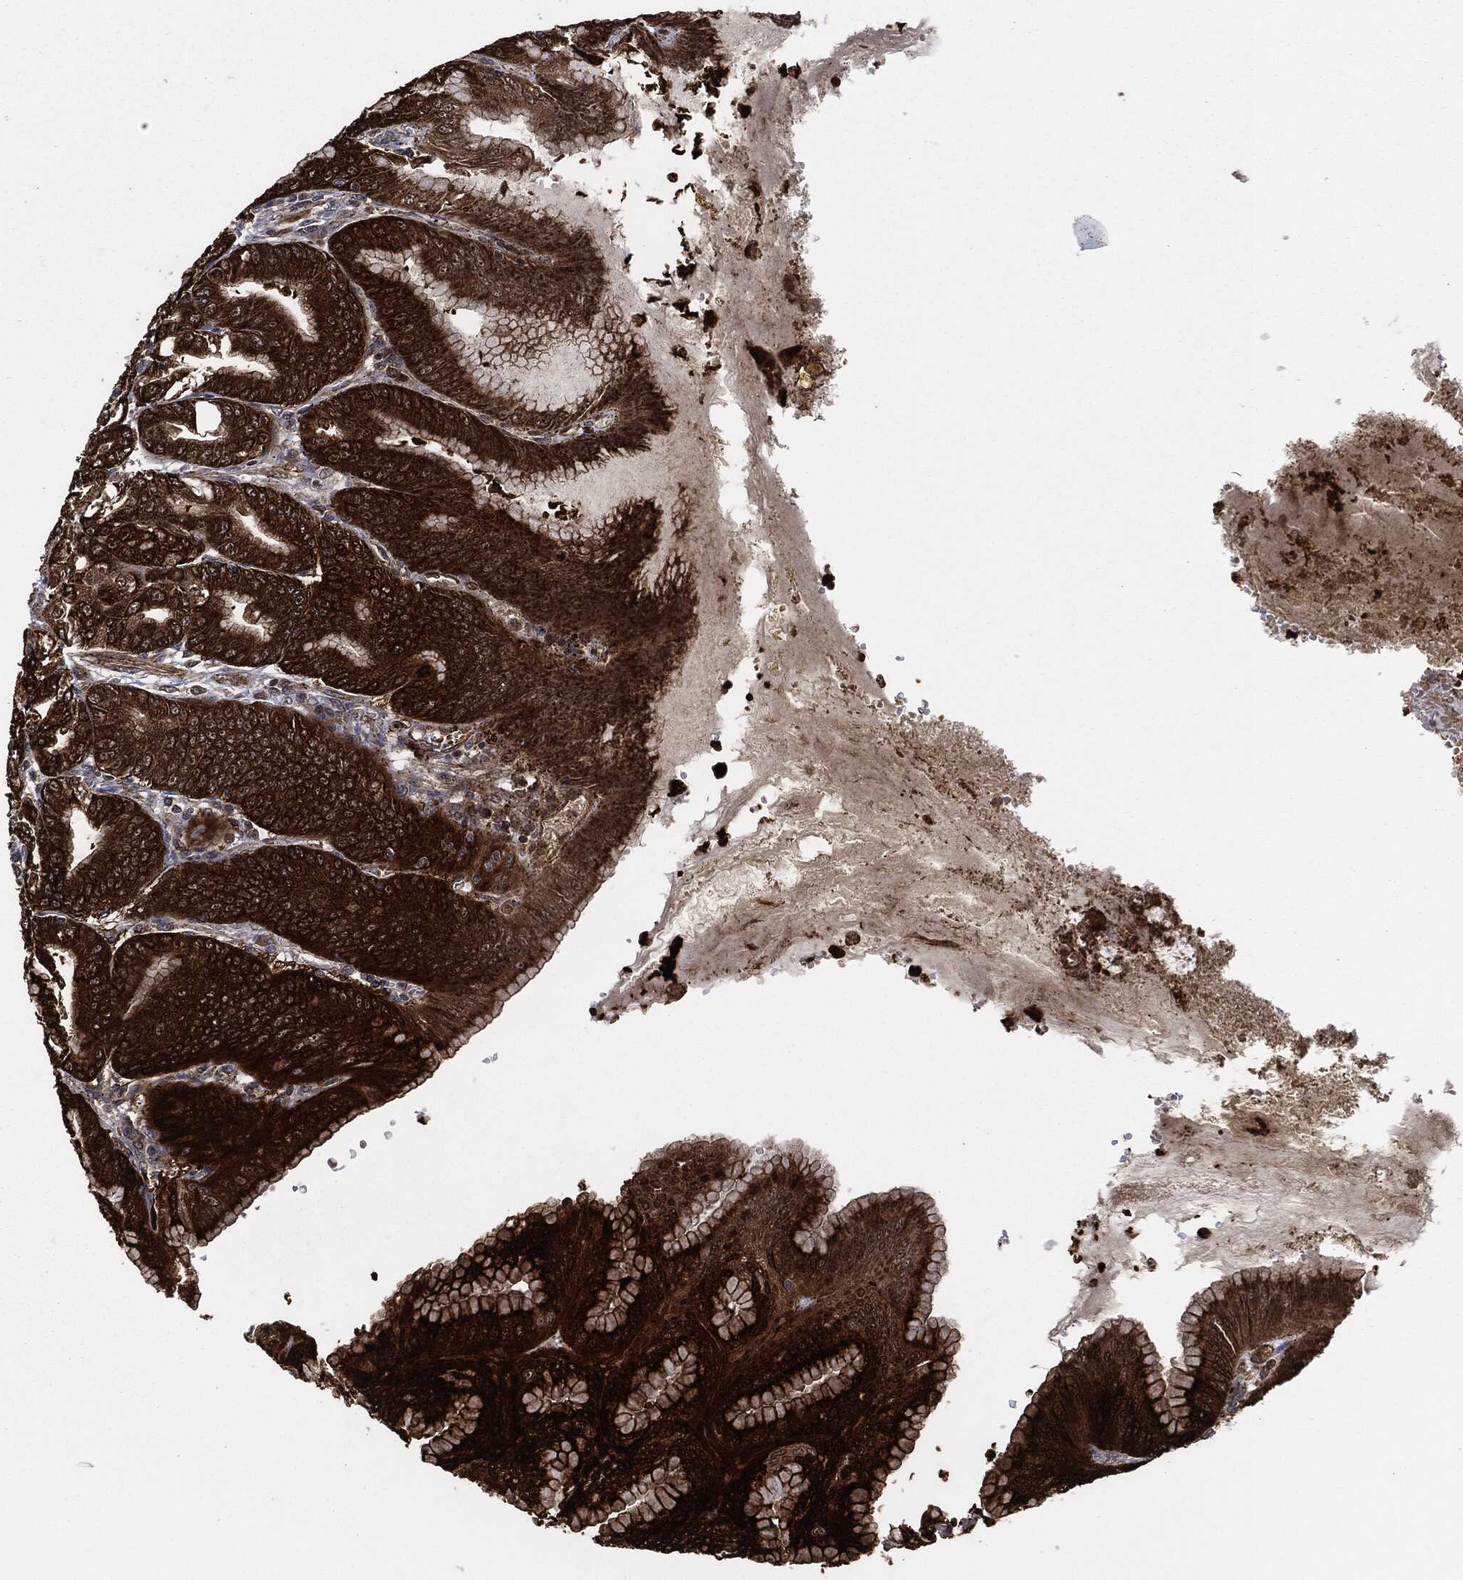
{"staining": {"intensity": "strong", "quantity": ">75%", "location": "cytoplasmic/membranous"}, "tissue": "stomach", "cell_type": "Glandular cells", "image_type": "normal", "snomed": [{"axis": "morphology", "description": "Normal tissue, NOS"}, {"axis": "topography", "description": "Stomach"}], "caption": "This micrograph demonstrates normal stomach stained with immunohistochemistry (IHC) to label a protein in brown. The cytoplasmic/membranous of glandular cells show strong positivity for the protein. Nuclei are counter-stained blue.", "gene": "HRAS", "patient": {"sex": "male", "age": 71}}